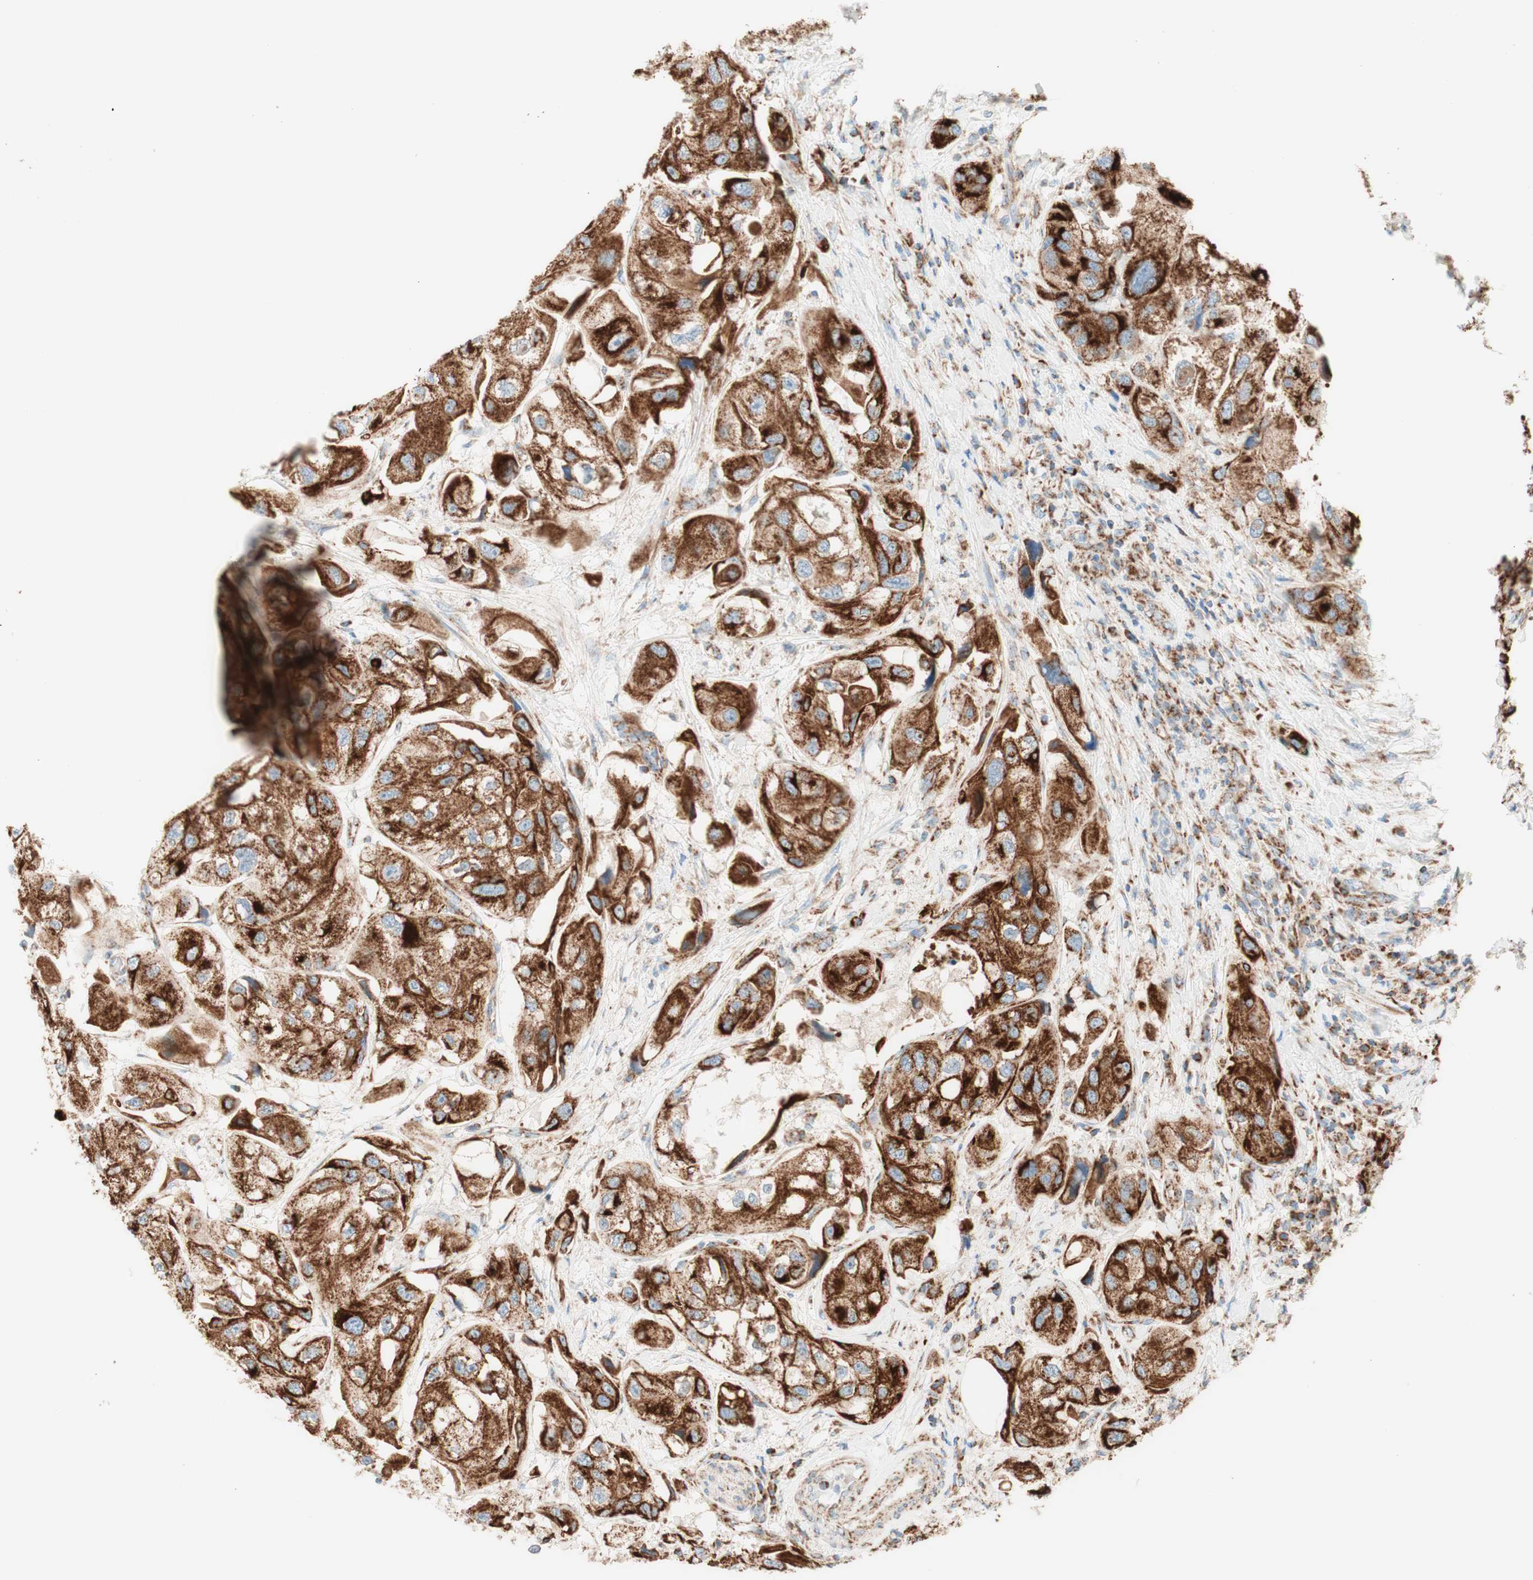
{"staining": {"intensity": "strong", "quantity": ">75%", "location": "cytoplasmic/membranous"}, "tissue": "urothelial cancer", "cell_type": "Tumor cells", "image_type": "cancer", "snomed": [{"axis": "morphology", "description": "Urothelial carcinoma, High grade"}, {"axis": "topography", "description": "Urinary bladder"}], "caption": "High-magnification brightfield microscopy of high-grade urothelial carcinoma stained with DAB (brown) and counterstained with hematoxylin (blue). tumor cells exhibit strong cytoplasmic/membranous positivity is present in approximately>75% of cells. (DAB (3,3'-diaminobenzidine) = brown stain, brightfield microscopy at high magnification).", "gene": "TOMM20", "patient": {"sex": "female", "age": 64}}